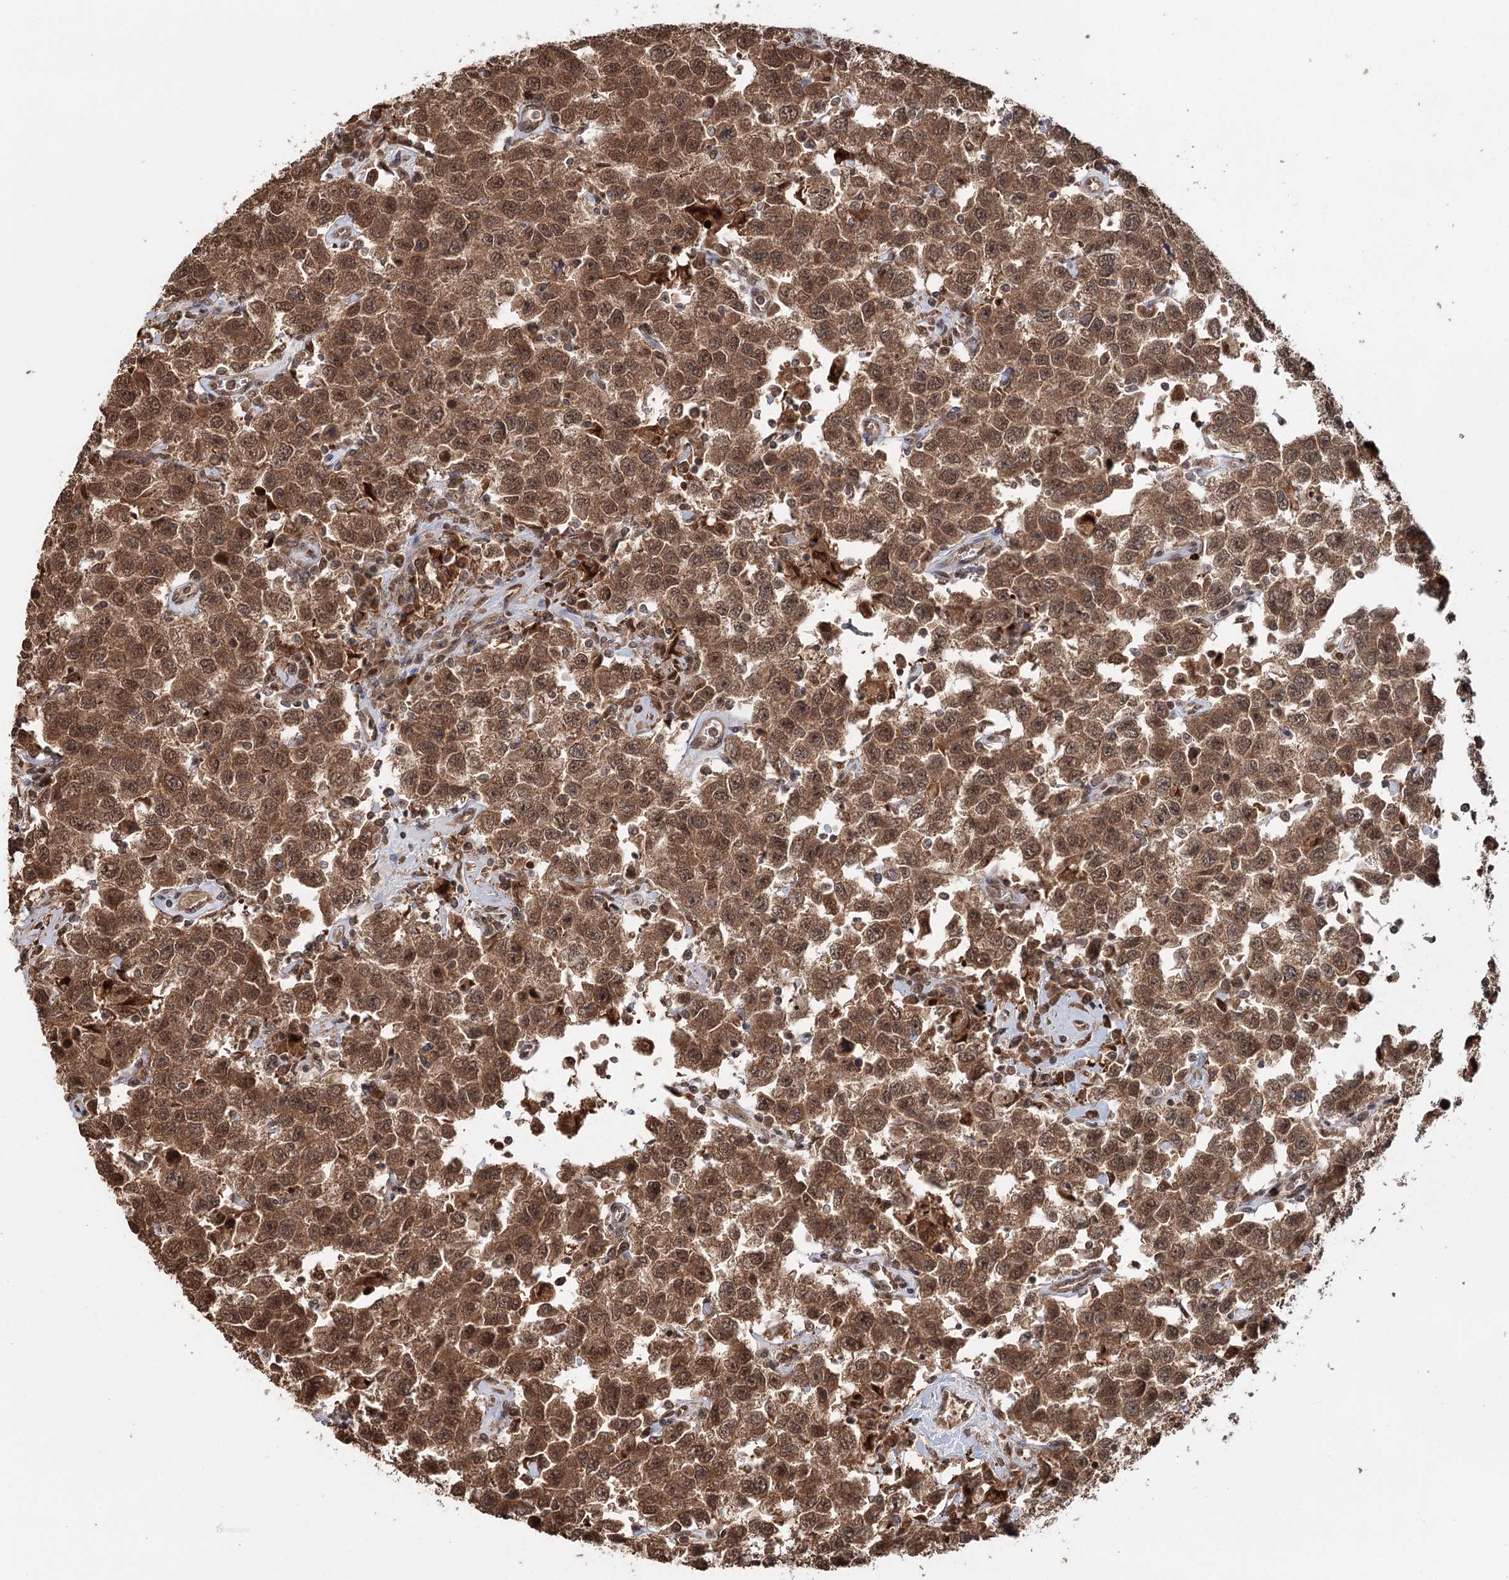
{"staining": {"intensity": "moderate", "quantity": ">75%", "location": "cytoplasmic/membranous,nuclear"}, "tissue": "testis cancer", "cell_type": "Tumor cells", "image_type": "cancer", "snomed": [{"axis": "morphology", "description": "Seminoma, NOS"}, {"axis": "topography", "description": "Testis"}], "caption": "Human testis cancer (seminoma) stained with a brown dye displays moderate cytoplasmic/membranous and nuclear positive staining in approximately >75% of tumor cells.", "gene": "N6AMT1", "patient": {"sex": "male", "age": 41}}